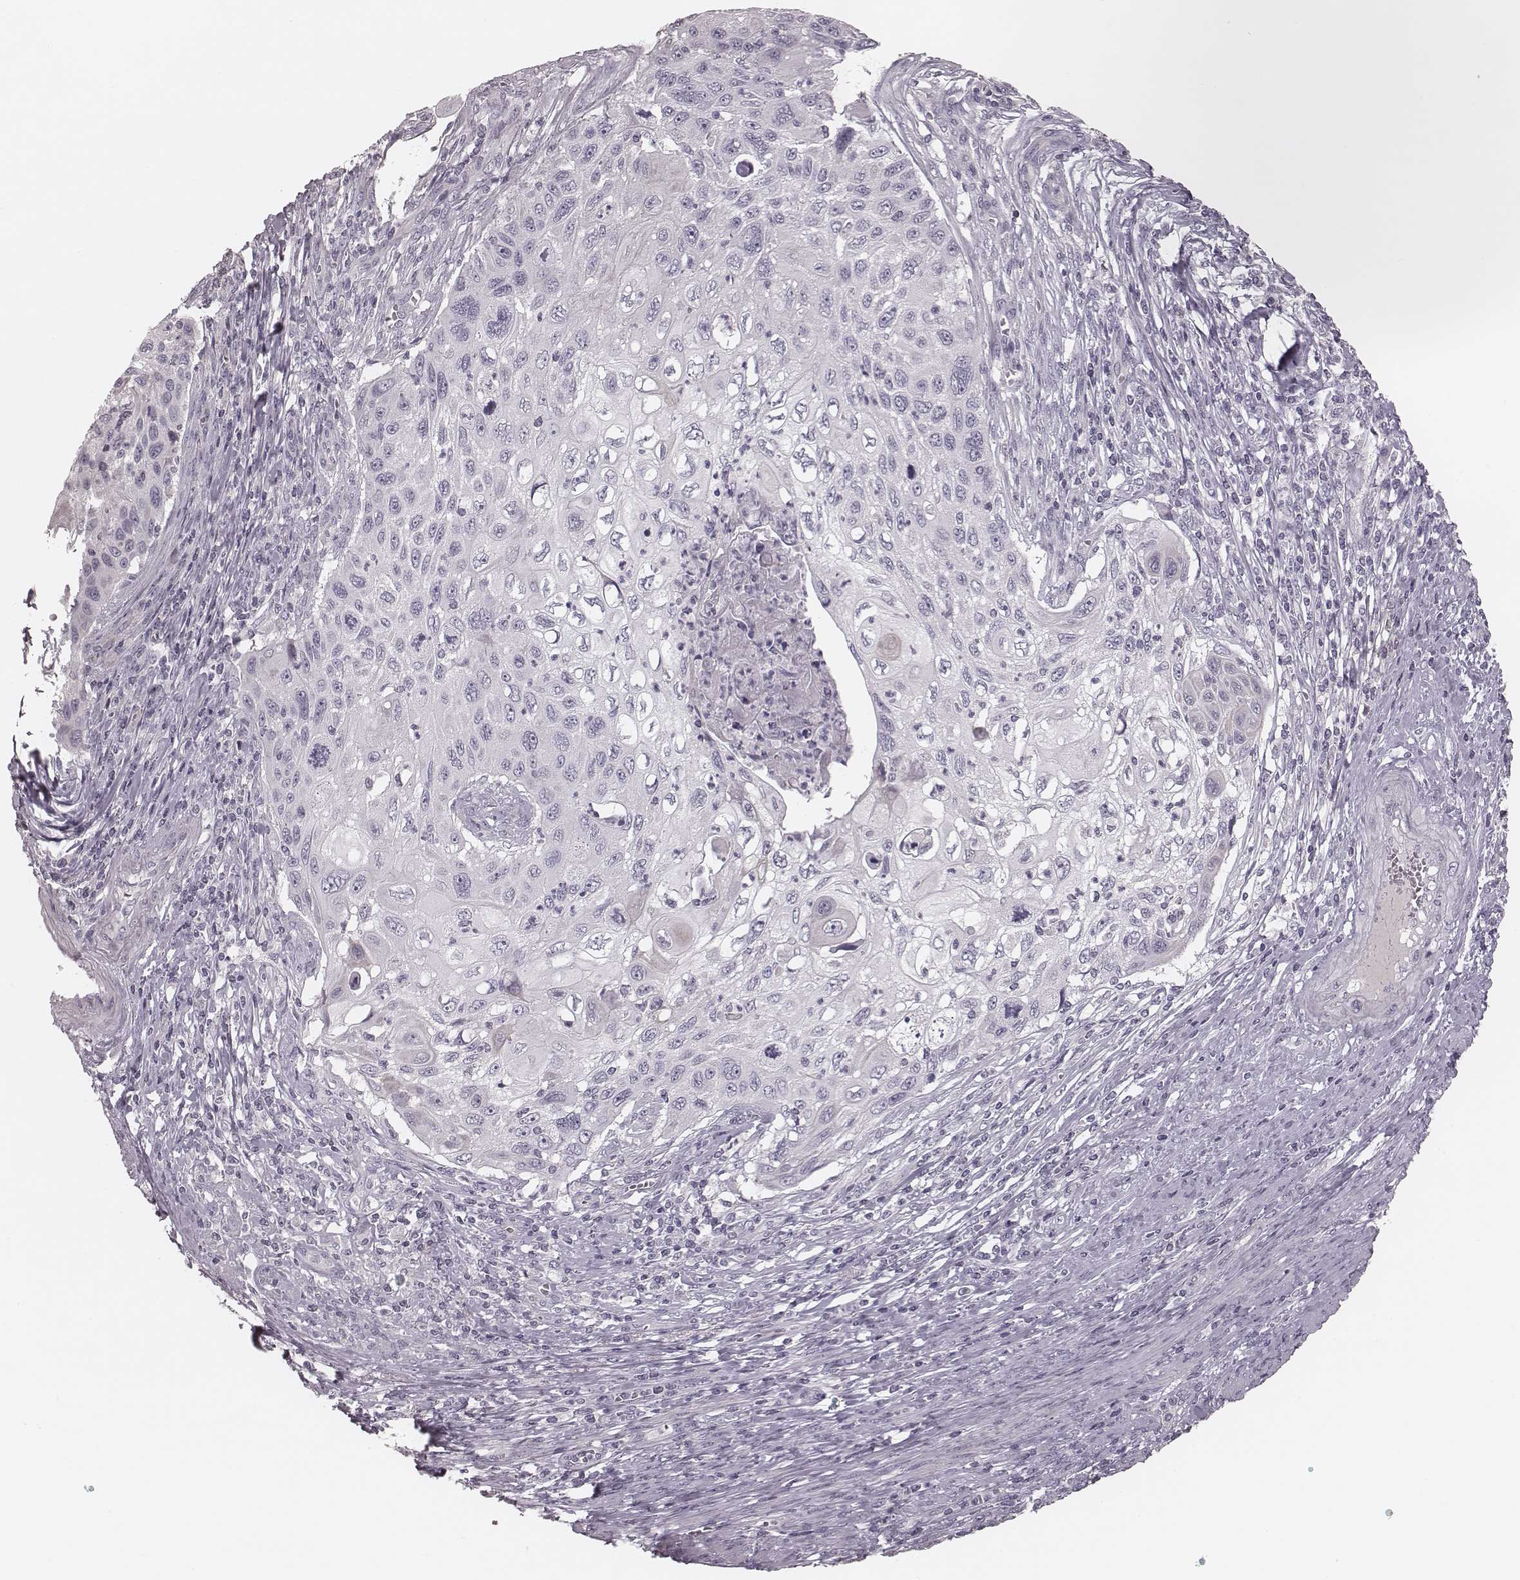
{"staining": {"intensity": "negative", "quantity": "none", "location": "none"}, "tissue": "cervical cancer", "cell_type": "Tumor cells", "image_type": "cancer", "snomed": [{"axis": "morphology", "description": "Squamous cell carcinoma, NOS"}, {"axis": "topography", "description": "Cervix"}], "caption": "Tumor cells show no significant expression in cervical cancer (squamous cell carcinoma).", "gene": "S100Z", "patient": {"sex": "female", "age": 70}}